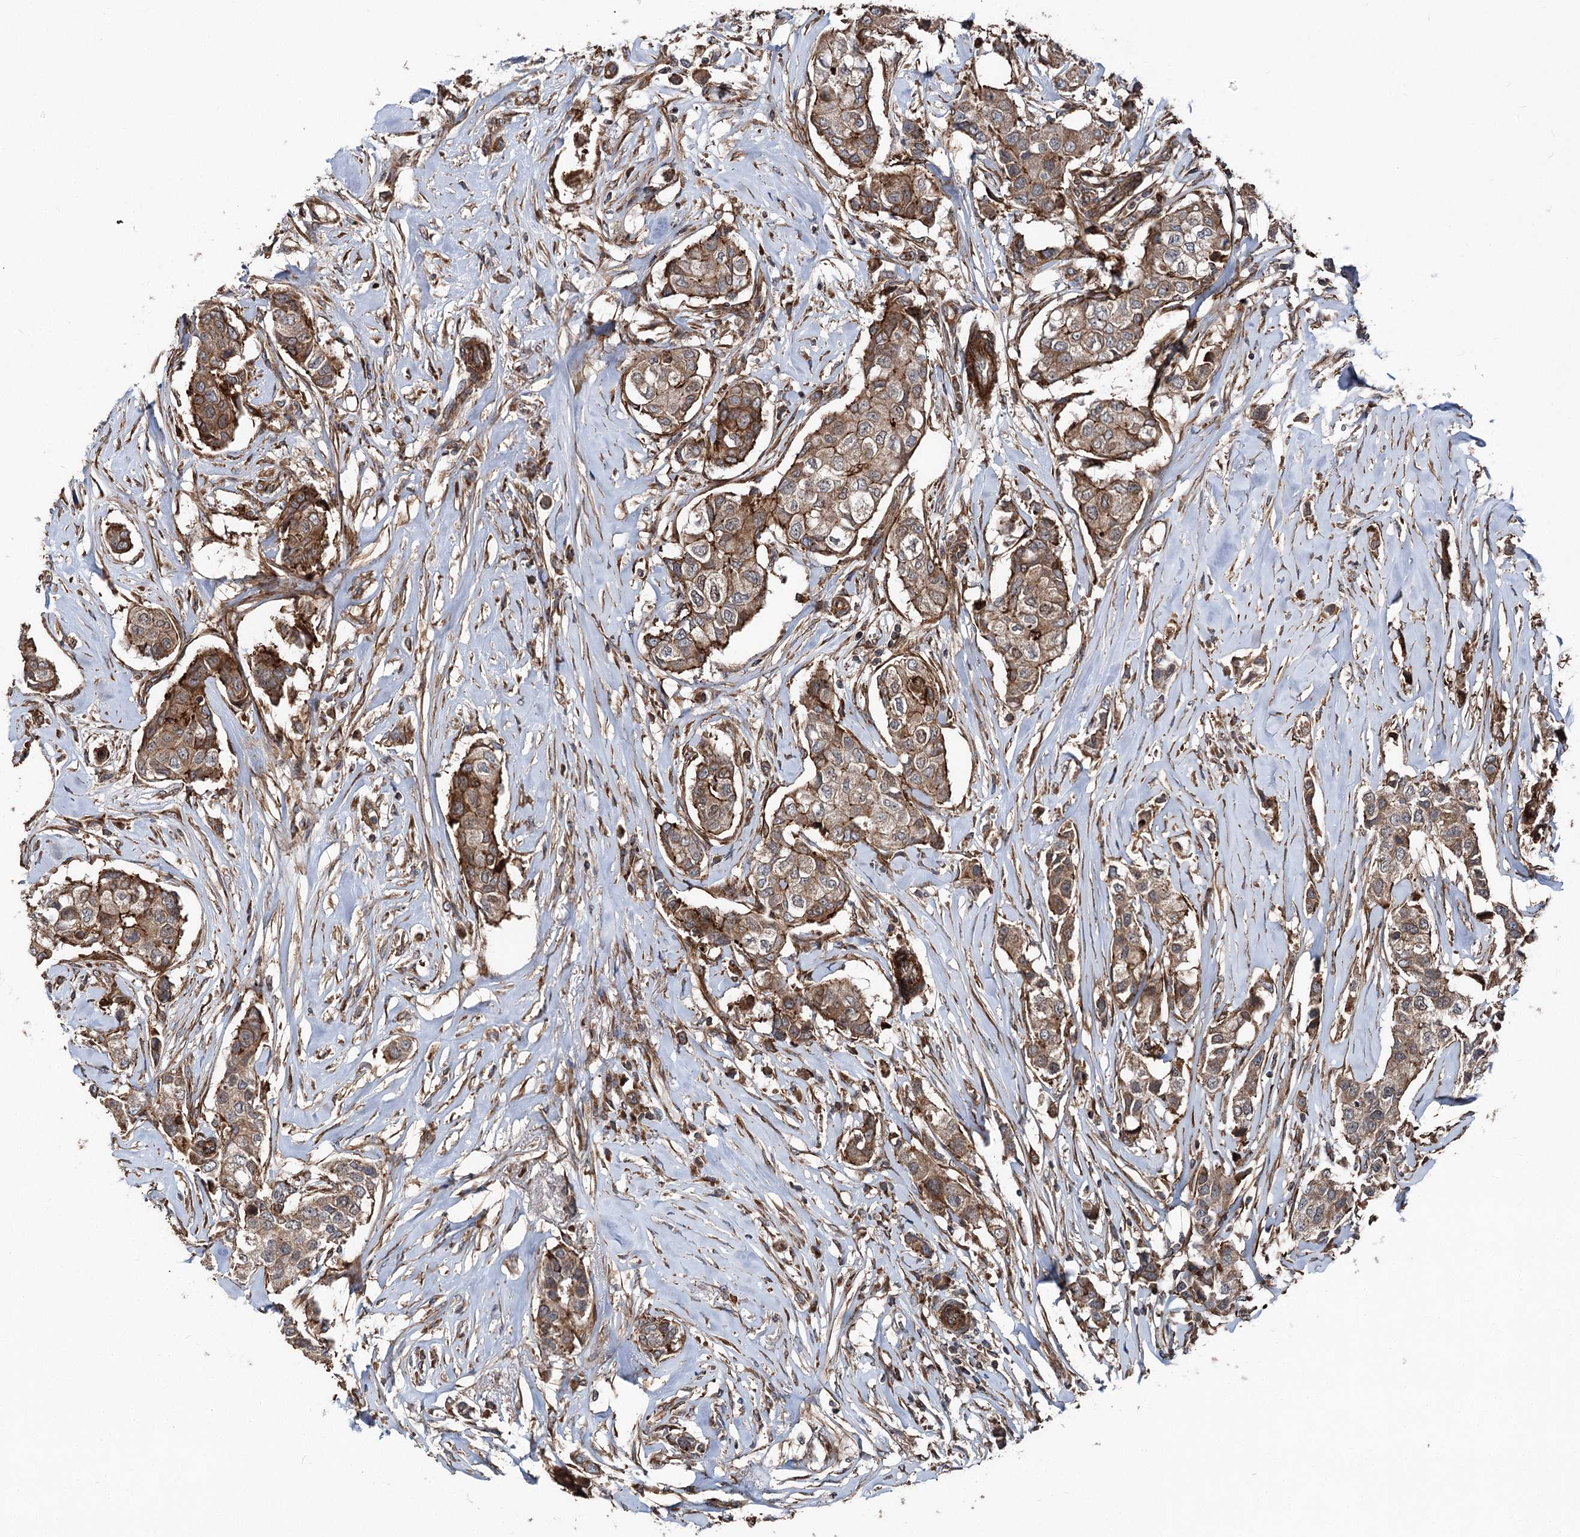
{"staining": {"intensity": "moderate", "quantity": ">75%", "location": "cytoplasmic/membranous"}, "tissue": "breast cancer", "cell_type": "Tumor cells", "image_type": "cancer", "snomed": [{"axis": "morphology", "description": "Duct carcinoma"}, {"axis": "topography", "description": "Breast"}], "caption": "The photomicrograph displays immunohistochemical staining of intraductal carcinoma (breast). There is moderate cytoplasmic/membranous staining is seen in about >75% of tumor cells.", "gene": "ITFG2", "patient": {"sex": "female", "age": 80}}